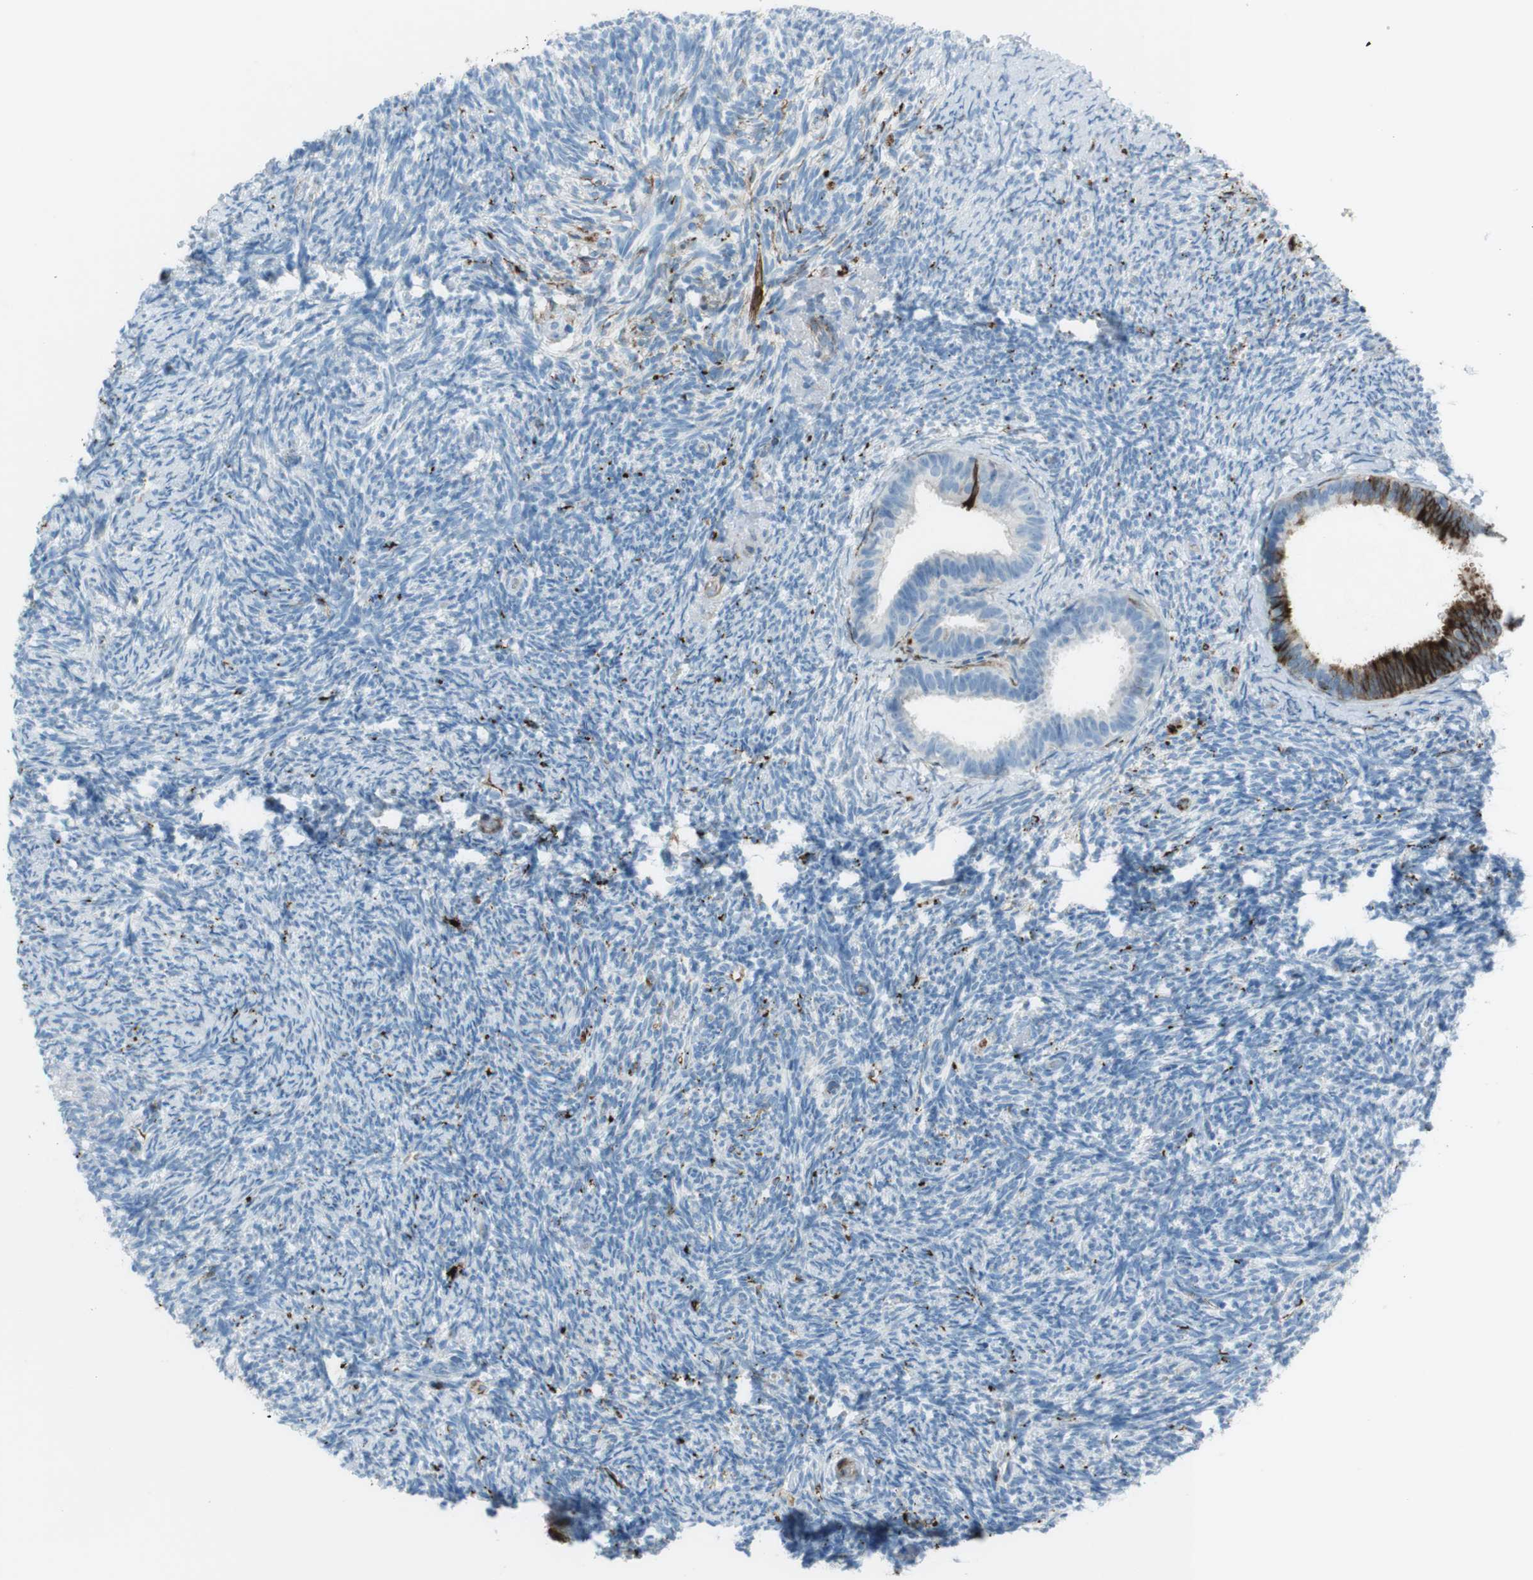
{"staining": {"intensity": "negative", "quantity": "none", "location": "none"}, "tissue": "ovary", "cell_type": "Ovarian stroma cells", "image_type": "normal", "snomed": [{"axis": "morphology", "description": "Normal tissue, NOS"}, {"axis": "topography", "description": "Ovary"}], "caption": "This is a micrograph of IHC staining of unremarkable ovary, which shows no staining in ovarian stroma cells. The staining was performed using DAB (3,3'-diaminobenzidine) to visualize the protein expression in brown, while the nuclei were stained in blue with hematoxylin (Magnification: 20x).", "gene": "TUBB2A", "patient": {"sex": "female", "age": 60}}